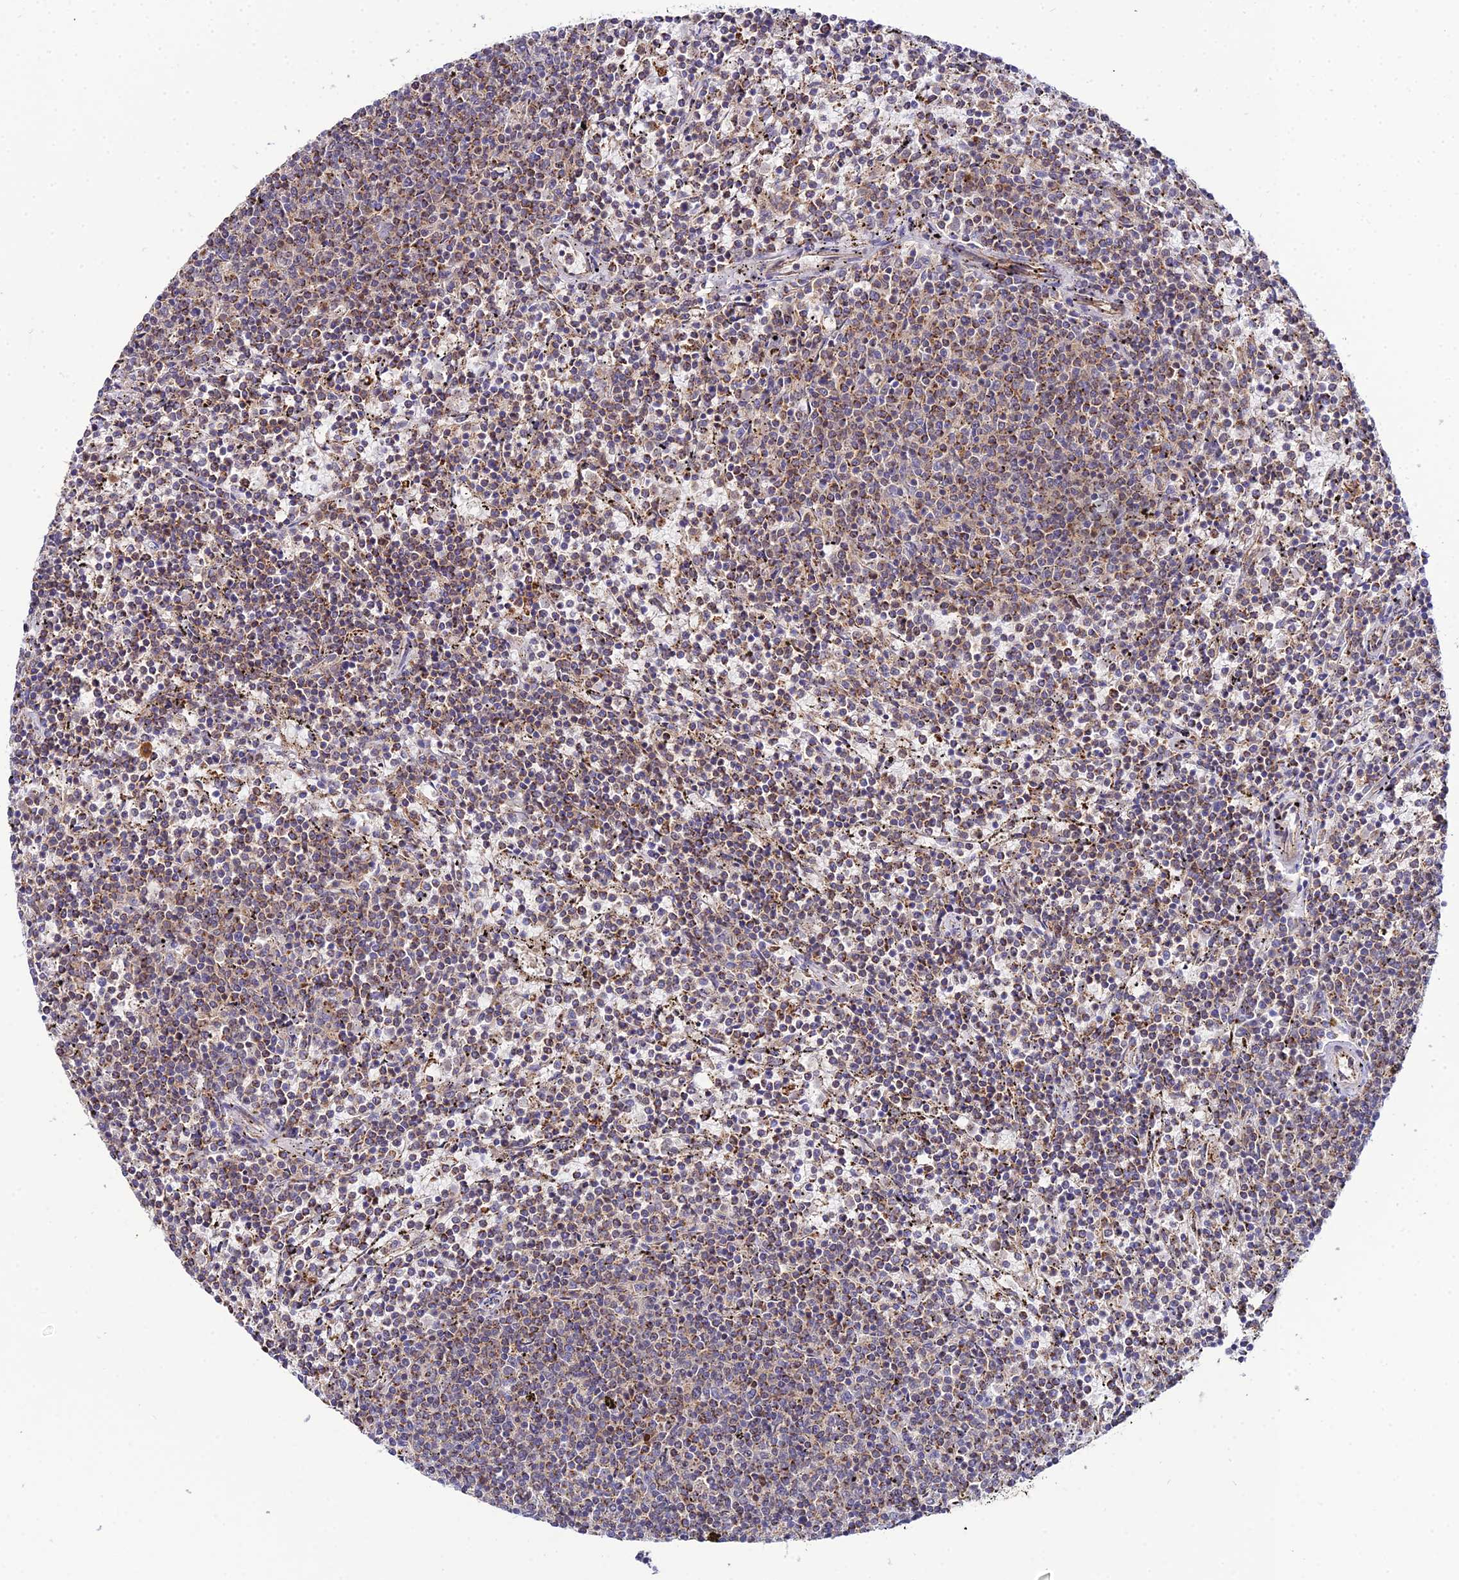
{"staining": {"intensity": "weak", "quantity": "25%-75%", "location": "cytoplasmic/membranous"}, "tissue": "lymphoma", "cell_type": "Tumor cells", "image_type": "cancer", "snomed": [{"axis": "morphology", "description": "Malignant lymphoma, non-Hodgkin's type, Low grade"}, {"axis": "topography", "description": "Spleen"}], "caption": "A high-resolution histopathology image shows immunohistochemistry staining of lymphoma, which reveals weak cytoplasmic/membranous staining in approximately 25%-75% of tumor cells.", "gene": "NIPSNAP3A", "patient": {"sex": "female", "age": 50}}